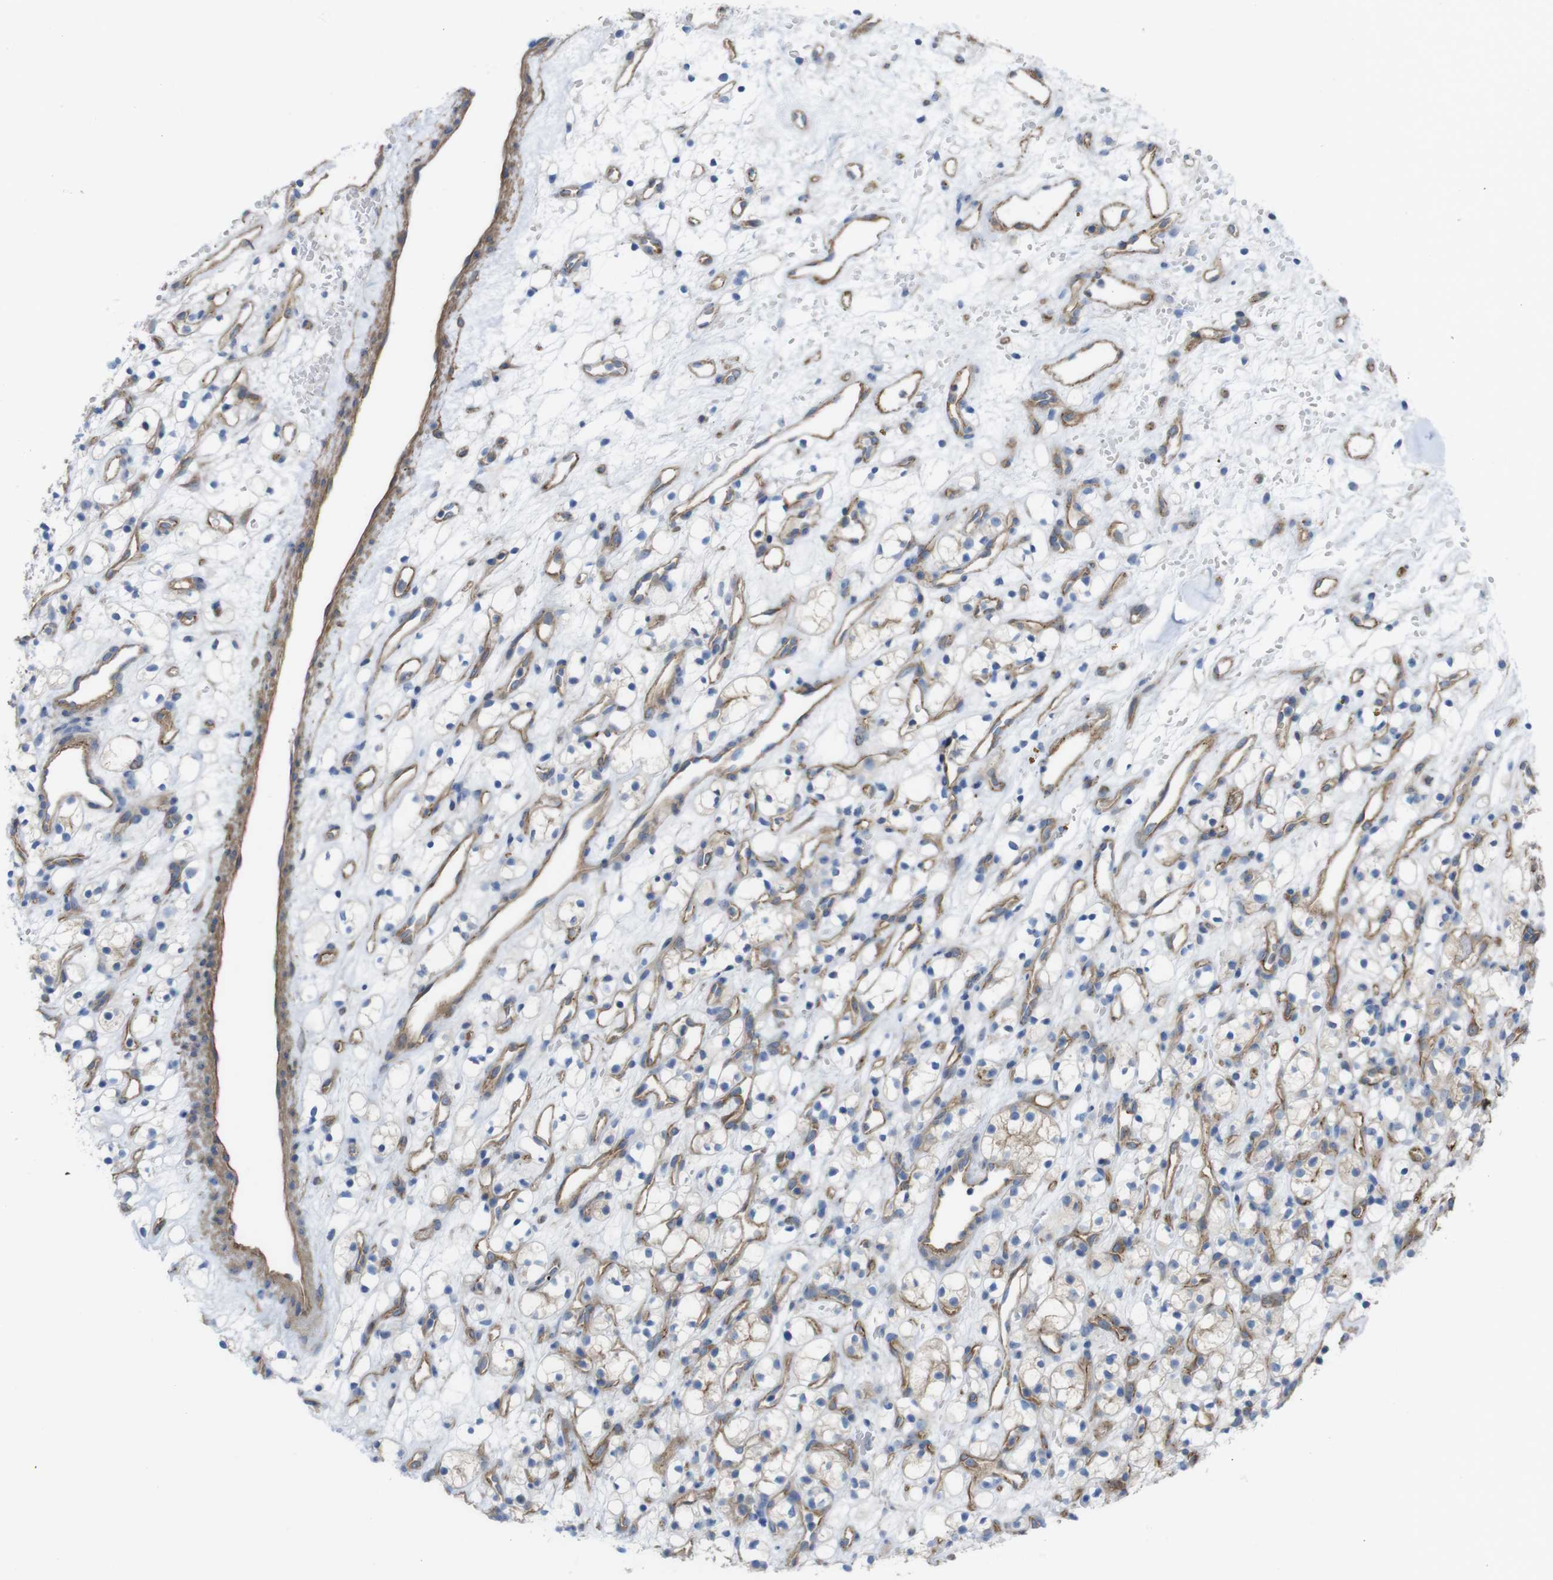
{"staining": {"intensity": "weak", "quantity": "25%-75%", "location": "cytoplasmic/membranous"}, "tissue": "renal cancer", "cell_type": "Tumor cells", "image_type": "cancer", "snomed": [{"axis": "morphology", "description": "Adenocarcinoma, NOS"}, {"axis": "topography", "description": "Kidney"}], "caption": "Tumor cells show low levels of weak cytoplasmic/membranous staining in about 25%-75% of cells in adenocarcinoma (renal).", "gene": "PREX2", "patient": {"sex": "female", "age": 60}}